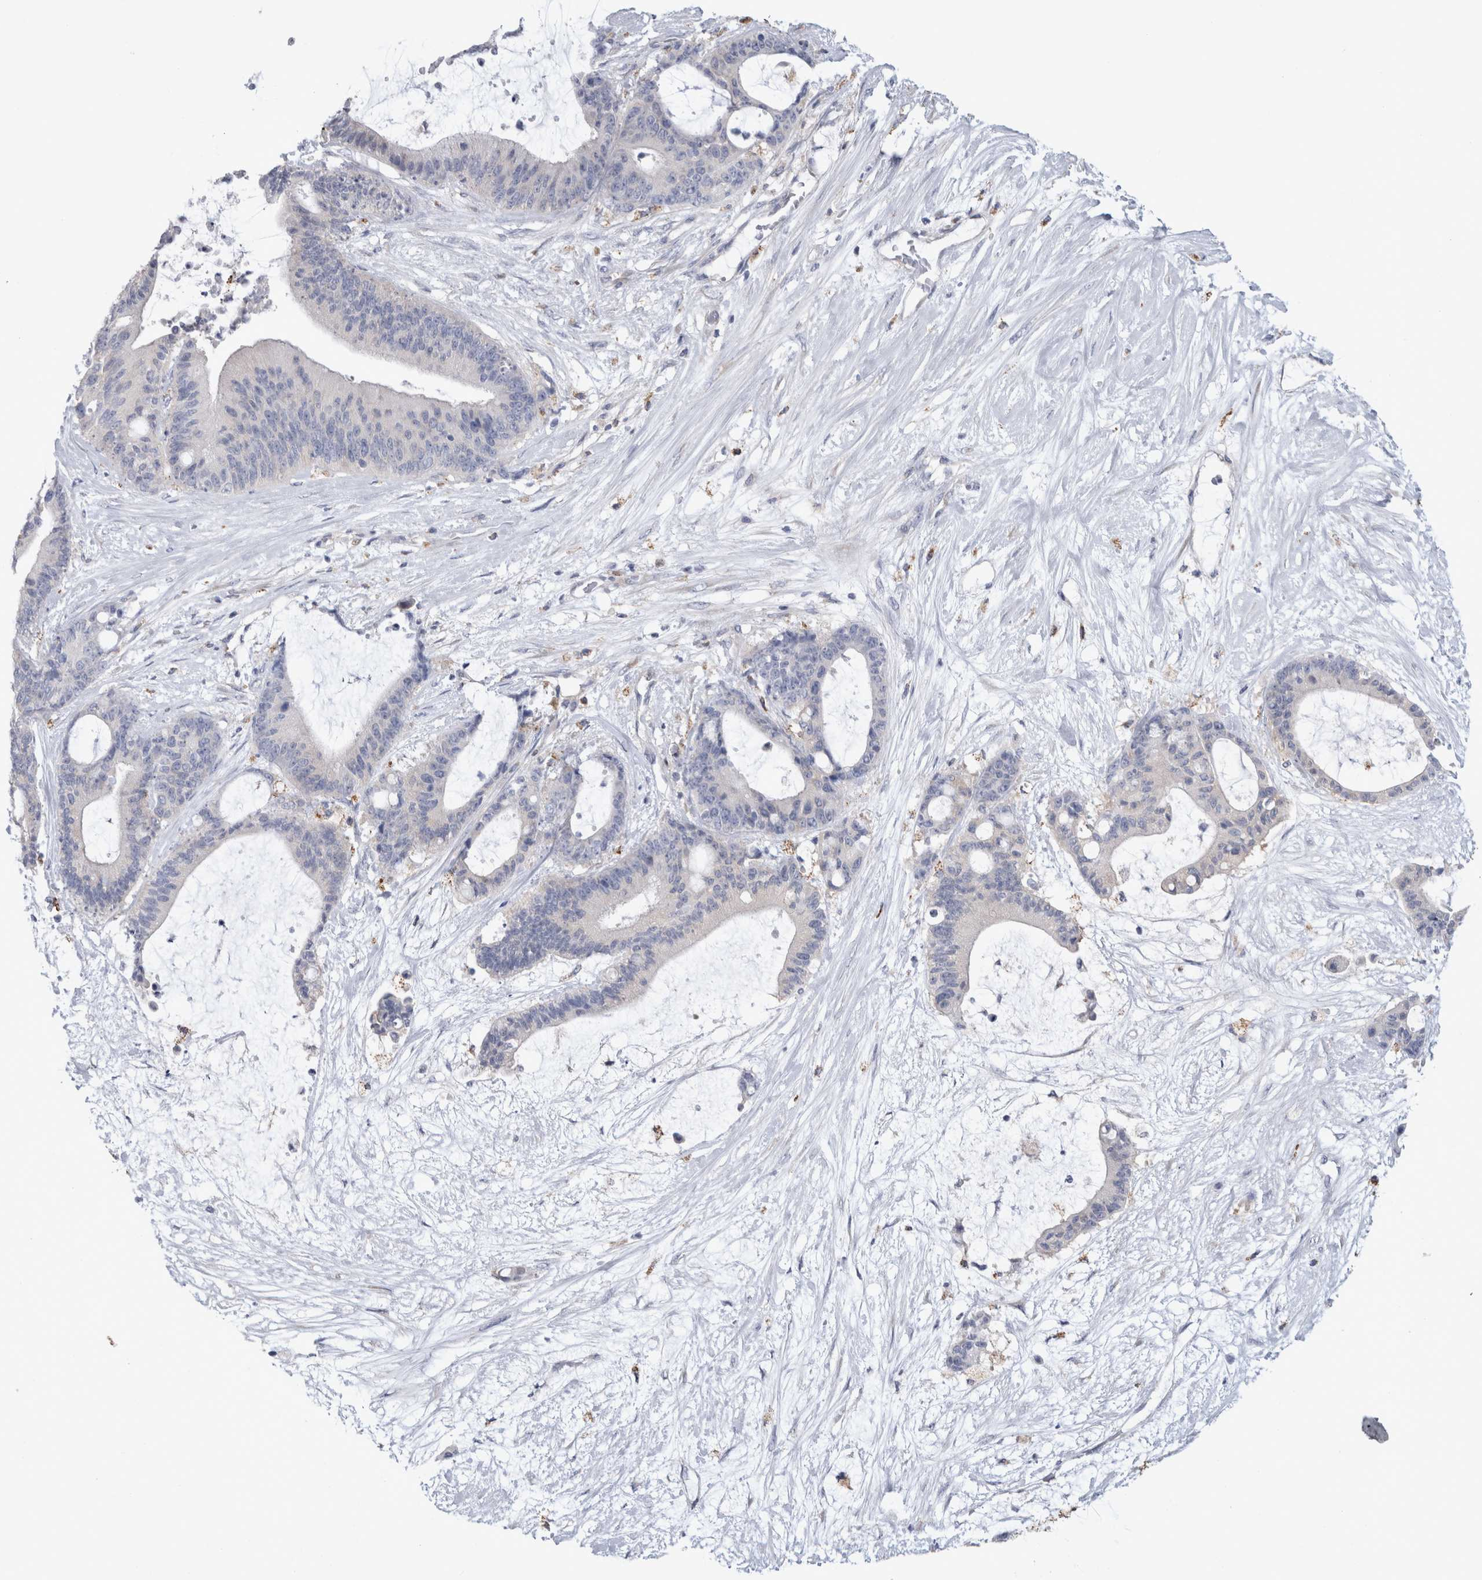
{"staining": {"intensity": "negative", "quantity": "none", "location": "none"}, "tissue": "liver cancer", "cell_type": "Tumor cells", "image_type": "cancer", "snomed": [{"axis": "morphology", "description": "Cholangiocarcinoma"}, {"axis": "topography", "description": "Liver"}], "caption": "Immunohistochemistry of liver cancer displays no expression in tumor cells.", "gene": "GATM", "patient": {"sex": "female", "age": 73}}